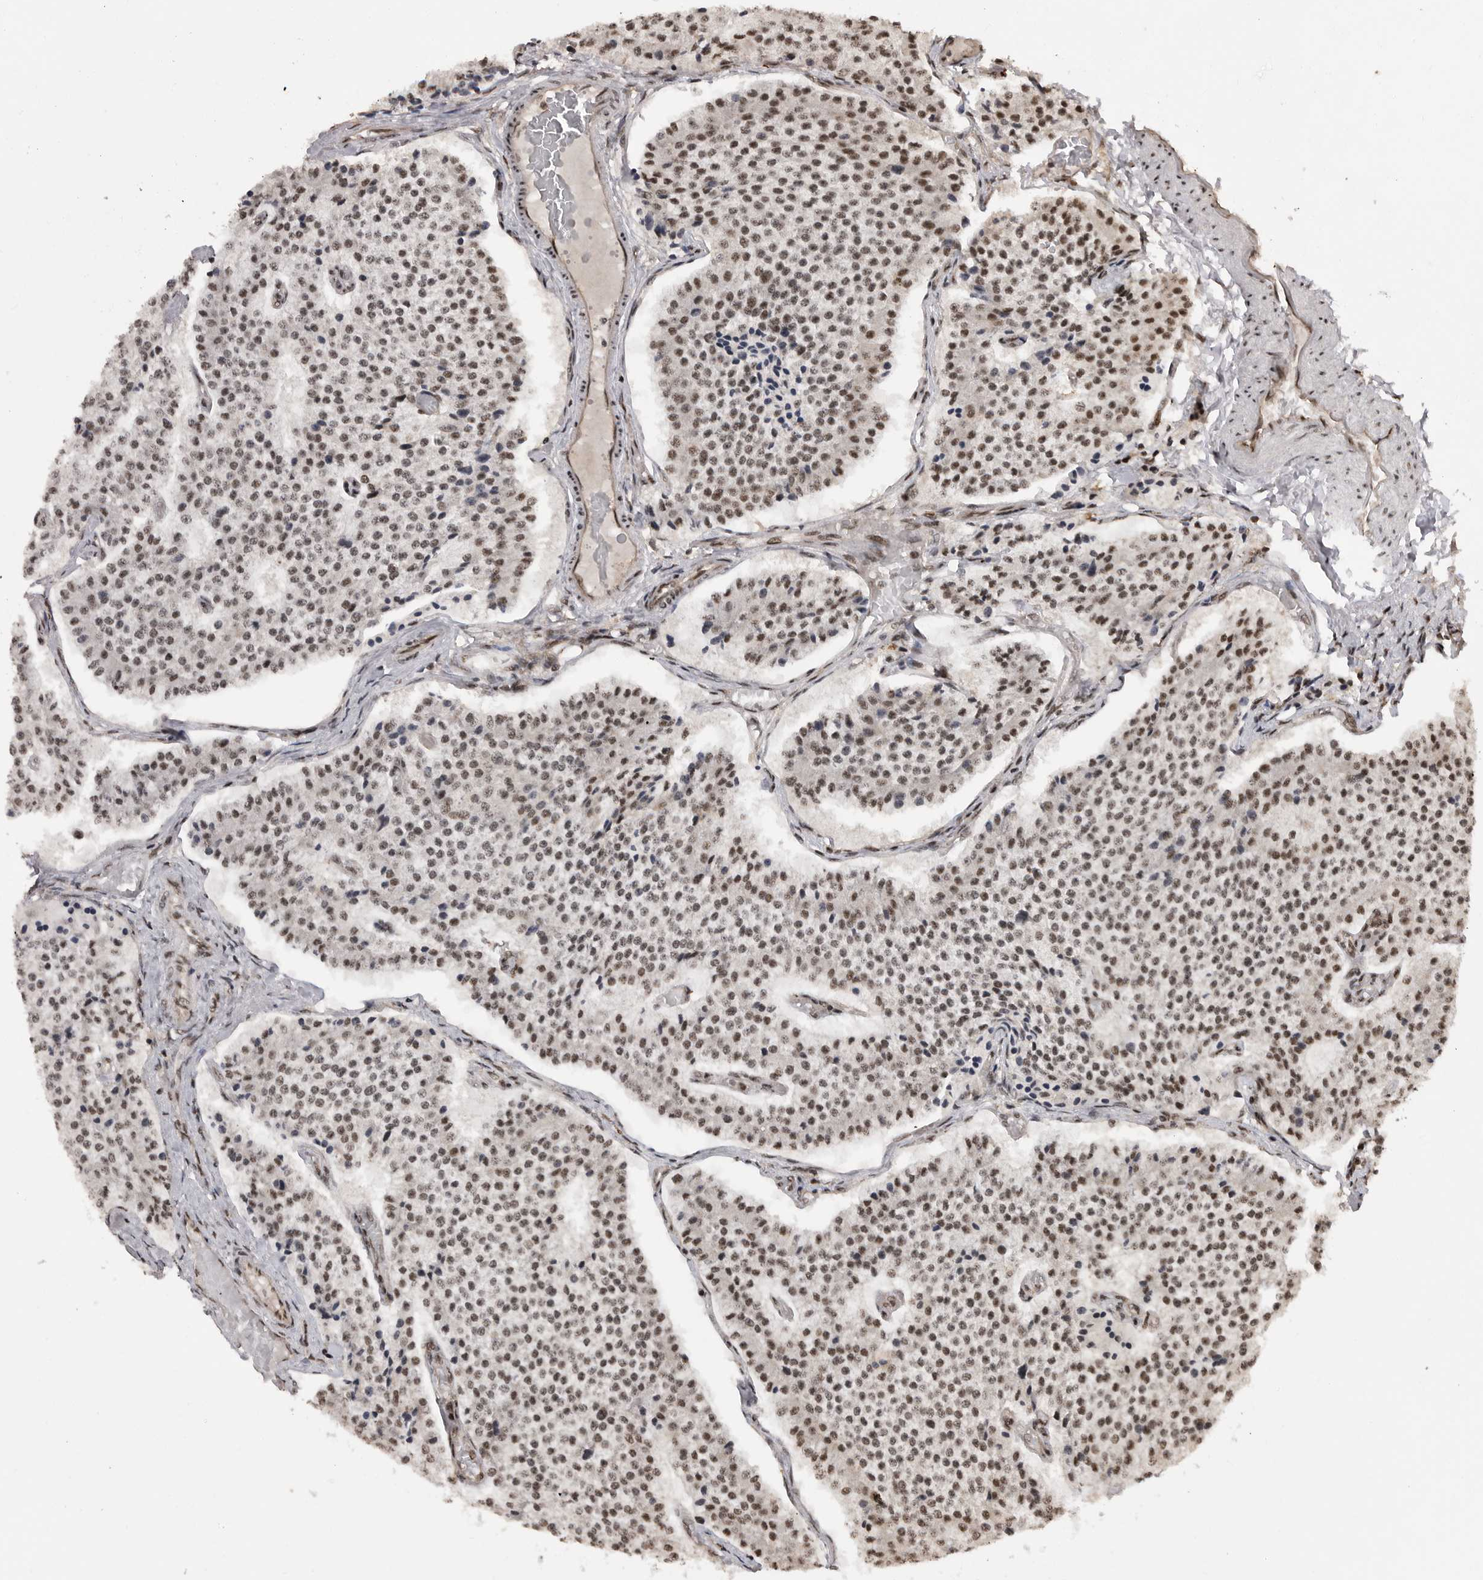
{"staining": {"intensity": "moderate", "quantity": "25%-75%", "location": "nuclear"}, "tissue": "carcinoid", "cell_type": "Tumor cells", "image_type": "cancer", "snomed": [{"axis": "morphology", "description": "Carcinoid, malignant, NOS"}, {"axis": "topography", "description": "Colon"}], "caption": "Protein staining exhibits moderate nuclear positivity in approximately 25%-75% of tumor cells in carcinoid (malignant). The staining was performed using DAB (3,3'-diaminobenzidine), with brown indicating positive protein expression. Nuclei are stained blue with hematoxylin.", "gene": "PPP1R8", "patient": {"sex": "female", "age": 52}}